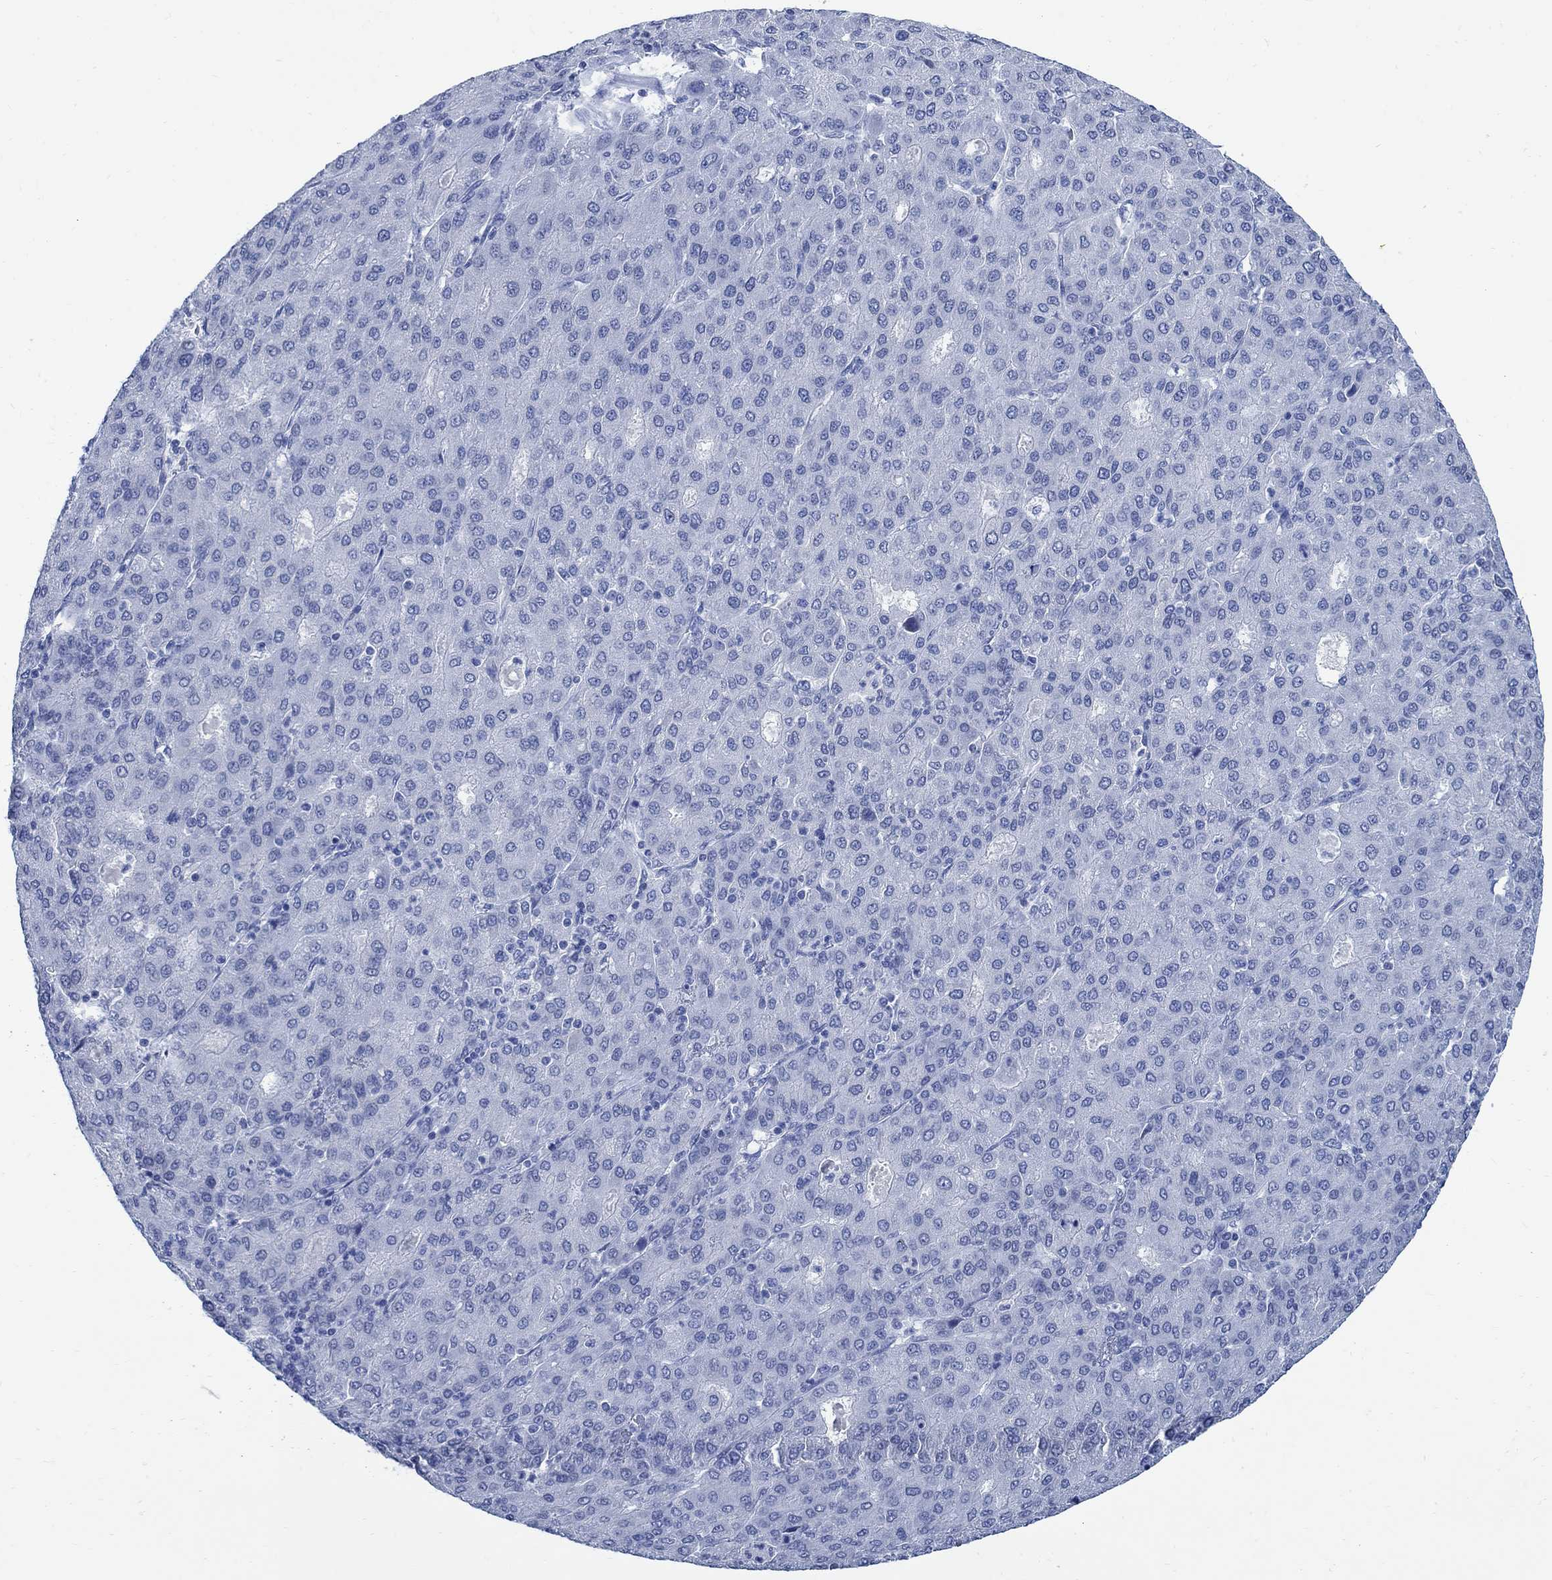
{"staining": {"intensity": "negative", "quantity": "none", "location": "none"}, "tissue": "liver cancer", "cell_type": "Tumor cells", "image_type": "cancer", "snomed": [{"axis": "morphology", "description": "Carcinoma, Hepatocellular, NOS"}, {"axis": "topography", "description": "Liver"}], "caption": "Tumor cells are negative for protein expression in human liver hepatocellular carcinoma.", "gene": "CAMK2N1", "patient": {"sex": "male", "age": 65}}